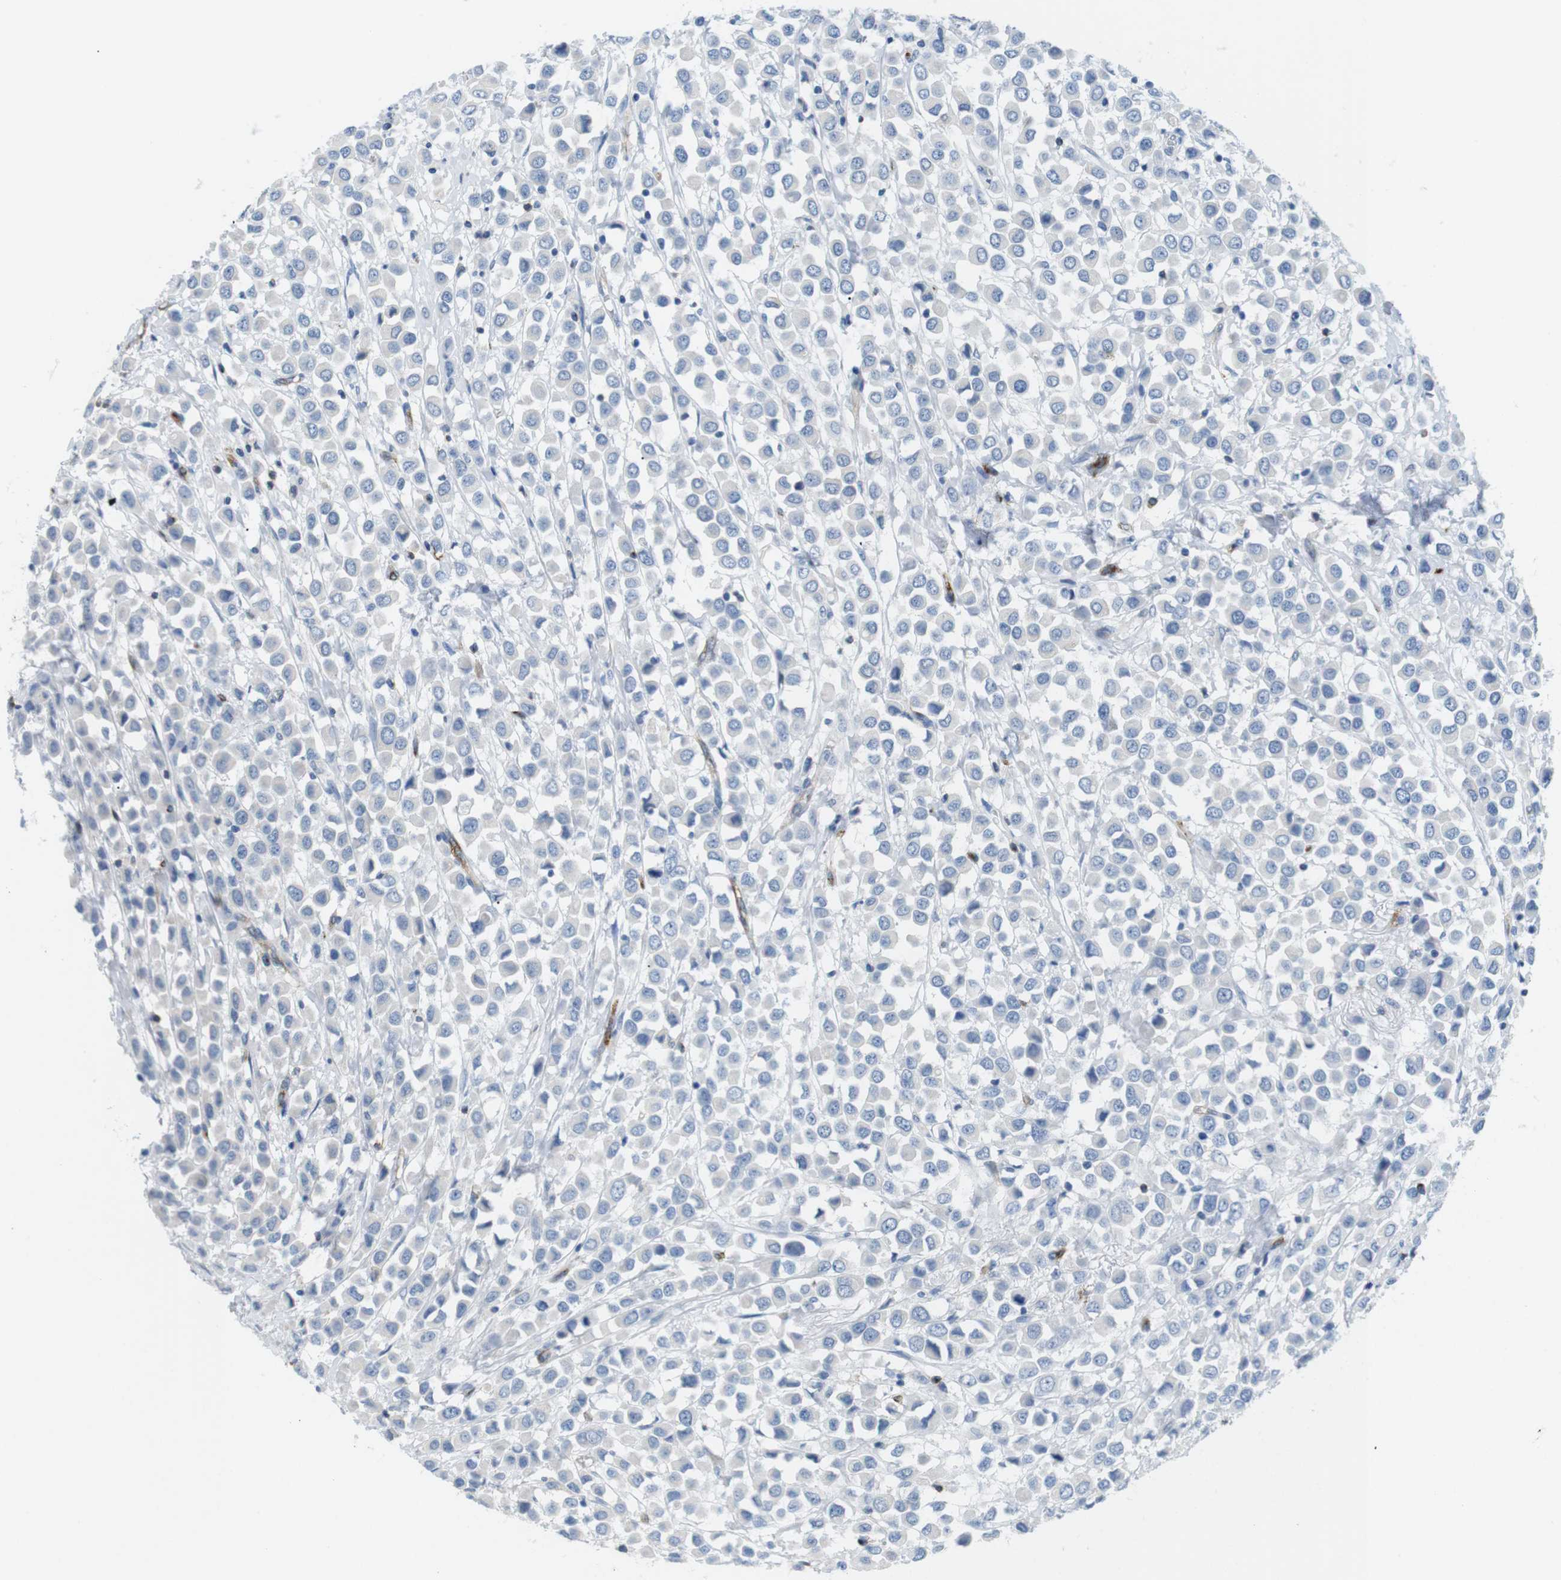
{"staining": {"intensity": "negative", "quantity": "none", "location": "none"}, "tissue": "breast cancer", "cell_type": "Tumor cells", "image_type": "cancer", "snomed": [{"axis": "morphology", "description": "Duct carcinoma"}, {"axis": "topography", "description": "Breast"}], "caption": "Breast cancer (intraductal carcinoma) was stained to show a protein in brown. There is no significant positivity in tumor cells. (IHC, brightfield microscopy, high magnification).", "gene": "TNFRSF4", "patient": {"sex": "female", "age": 61}}